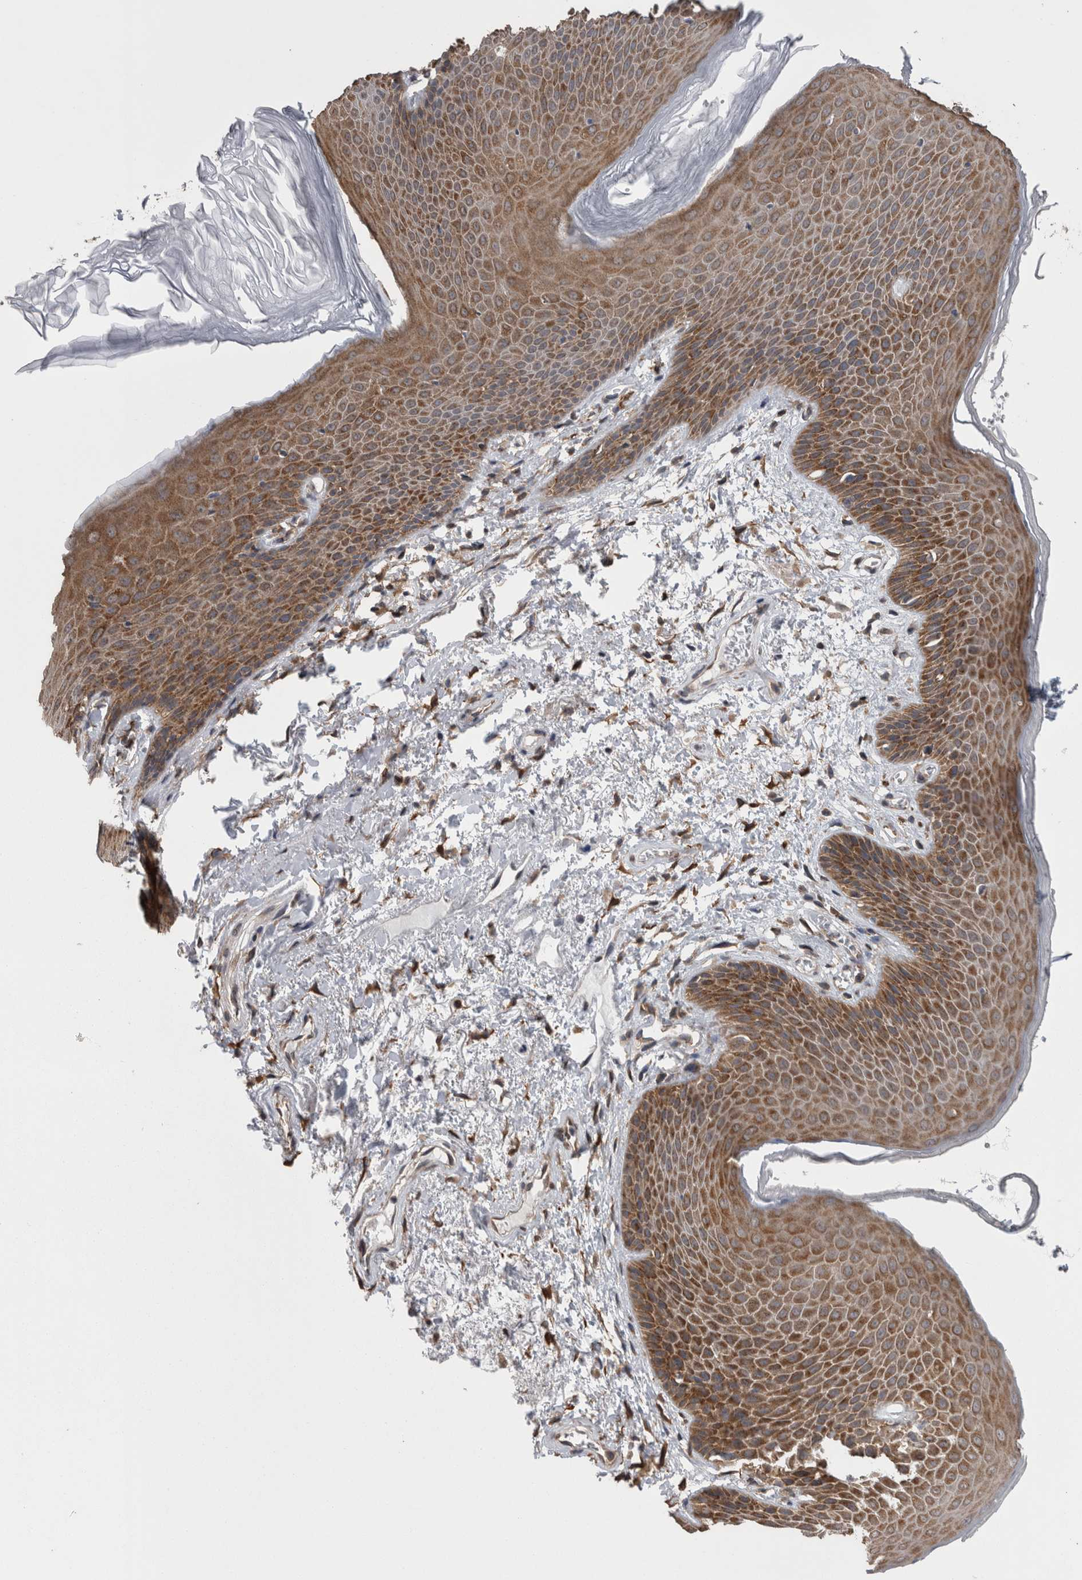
{"staining": {"intensity": "moderate", "quantity": ">75%", "location": "cytoplasmic/membranous"}, "tissue": "skin", "cell_type": "Epidermal cells", "image_type": "normal", "snomed": [{"axis": "morphology", "description": "Normal tissue, NOS"}, {"axis": "topography", "description": "Anal"}], "caption": "Protein staining shows moderate cytoplasmic/membranous expression in about >75% of epidermal cells in unremarkable skin.", "gene": "DDX6", "patient": {"sex": "male", "age": 74}}